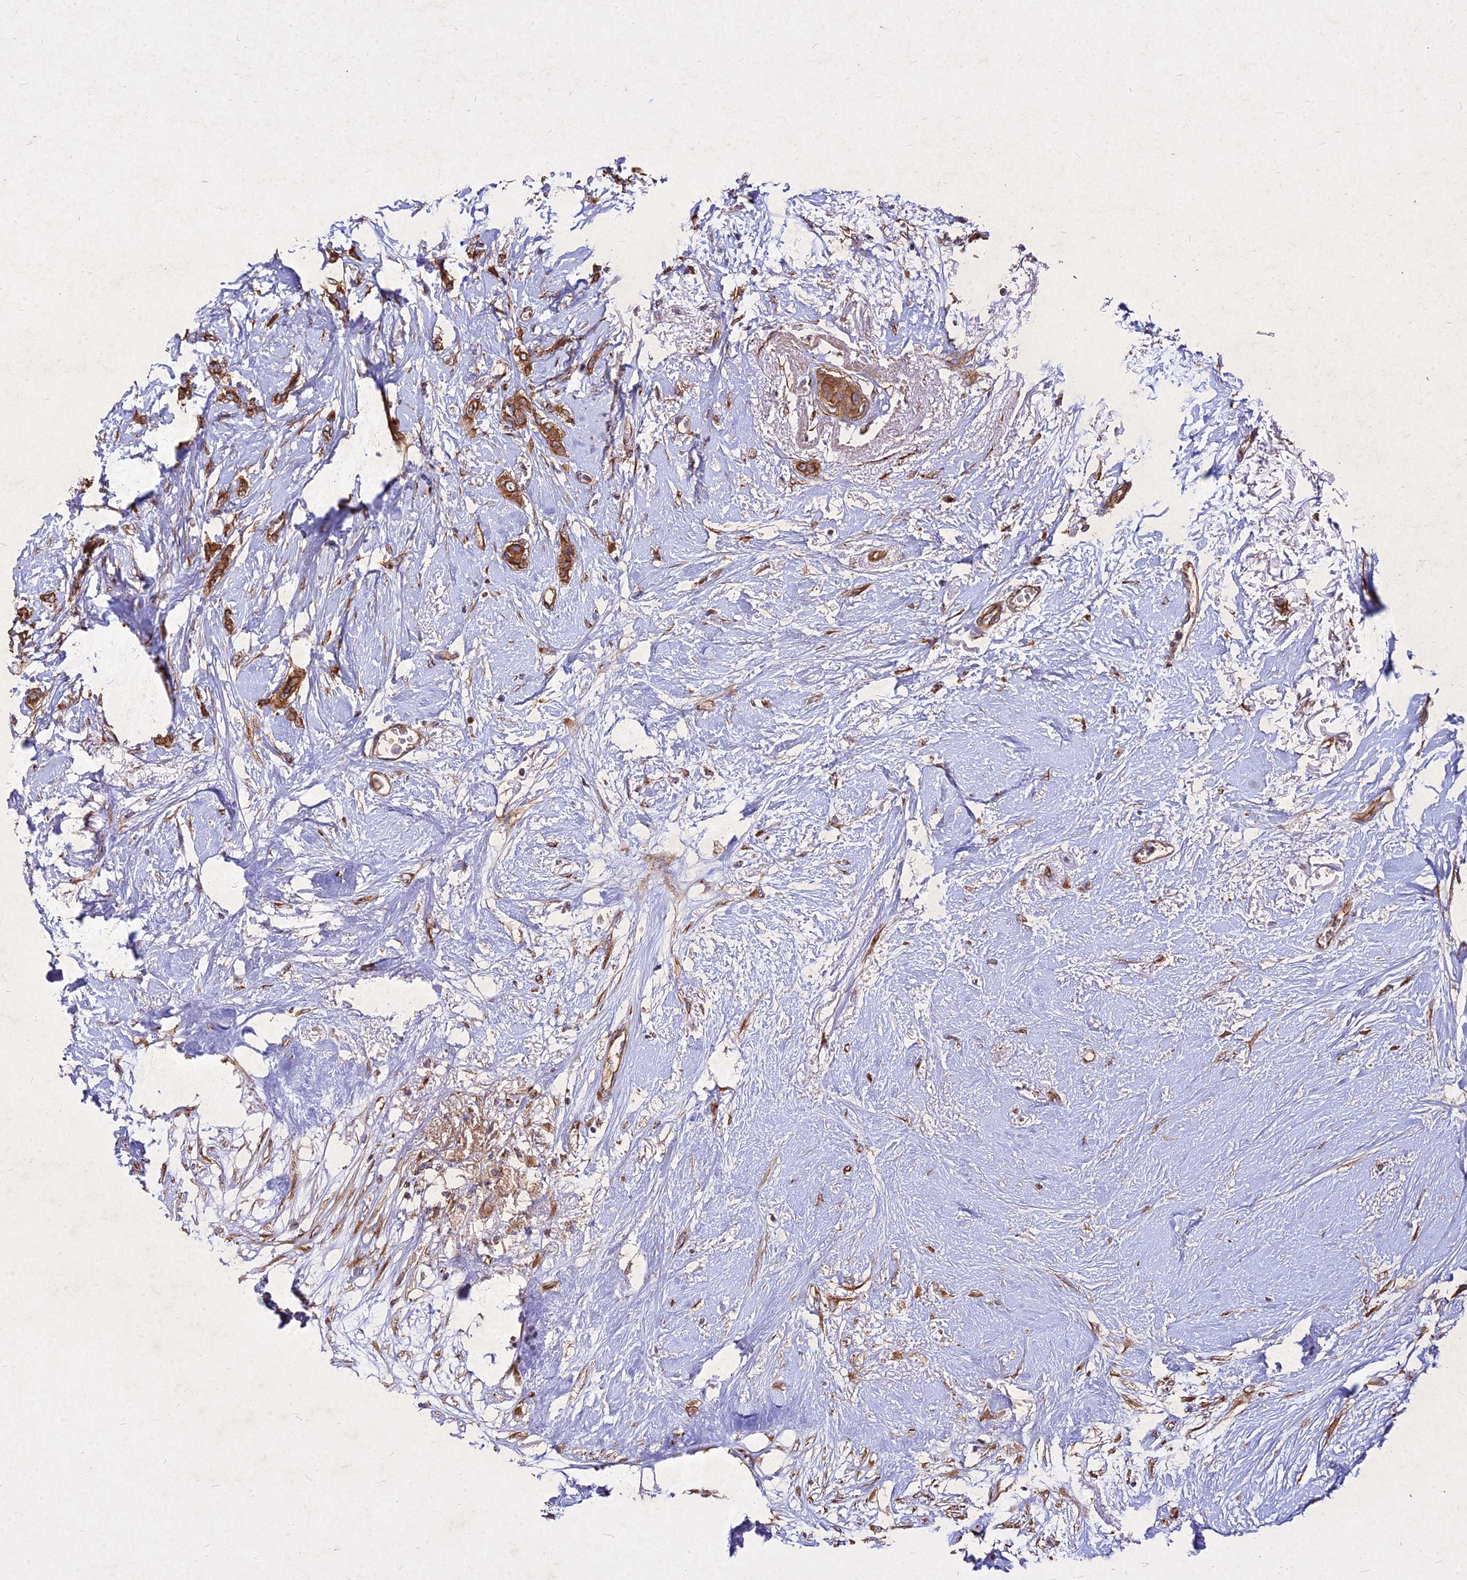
{"staining": {"intensity": "moderate", "quantity": ">75%", "location": "cytoplasmic/membranous"}, "tissue": "breast cancer", "cell_type": "Tumor cells", "image_type": "cancer", "snomed": [{"axis": "morphology", "description": "Duct carcinoma"}, {"axis": "topography", "description": "Breast"}], "caption": "About >75% of tumor cells in intraductal carcinoma (breast) exhibit moderate cytoplasmic/membranous protein staining as visualized by brown immunohistochemical staining.", "gene": "SKA1", "patient": {"sex": "female", "age": 72}}